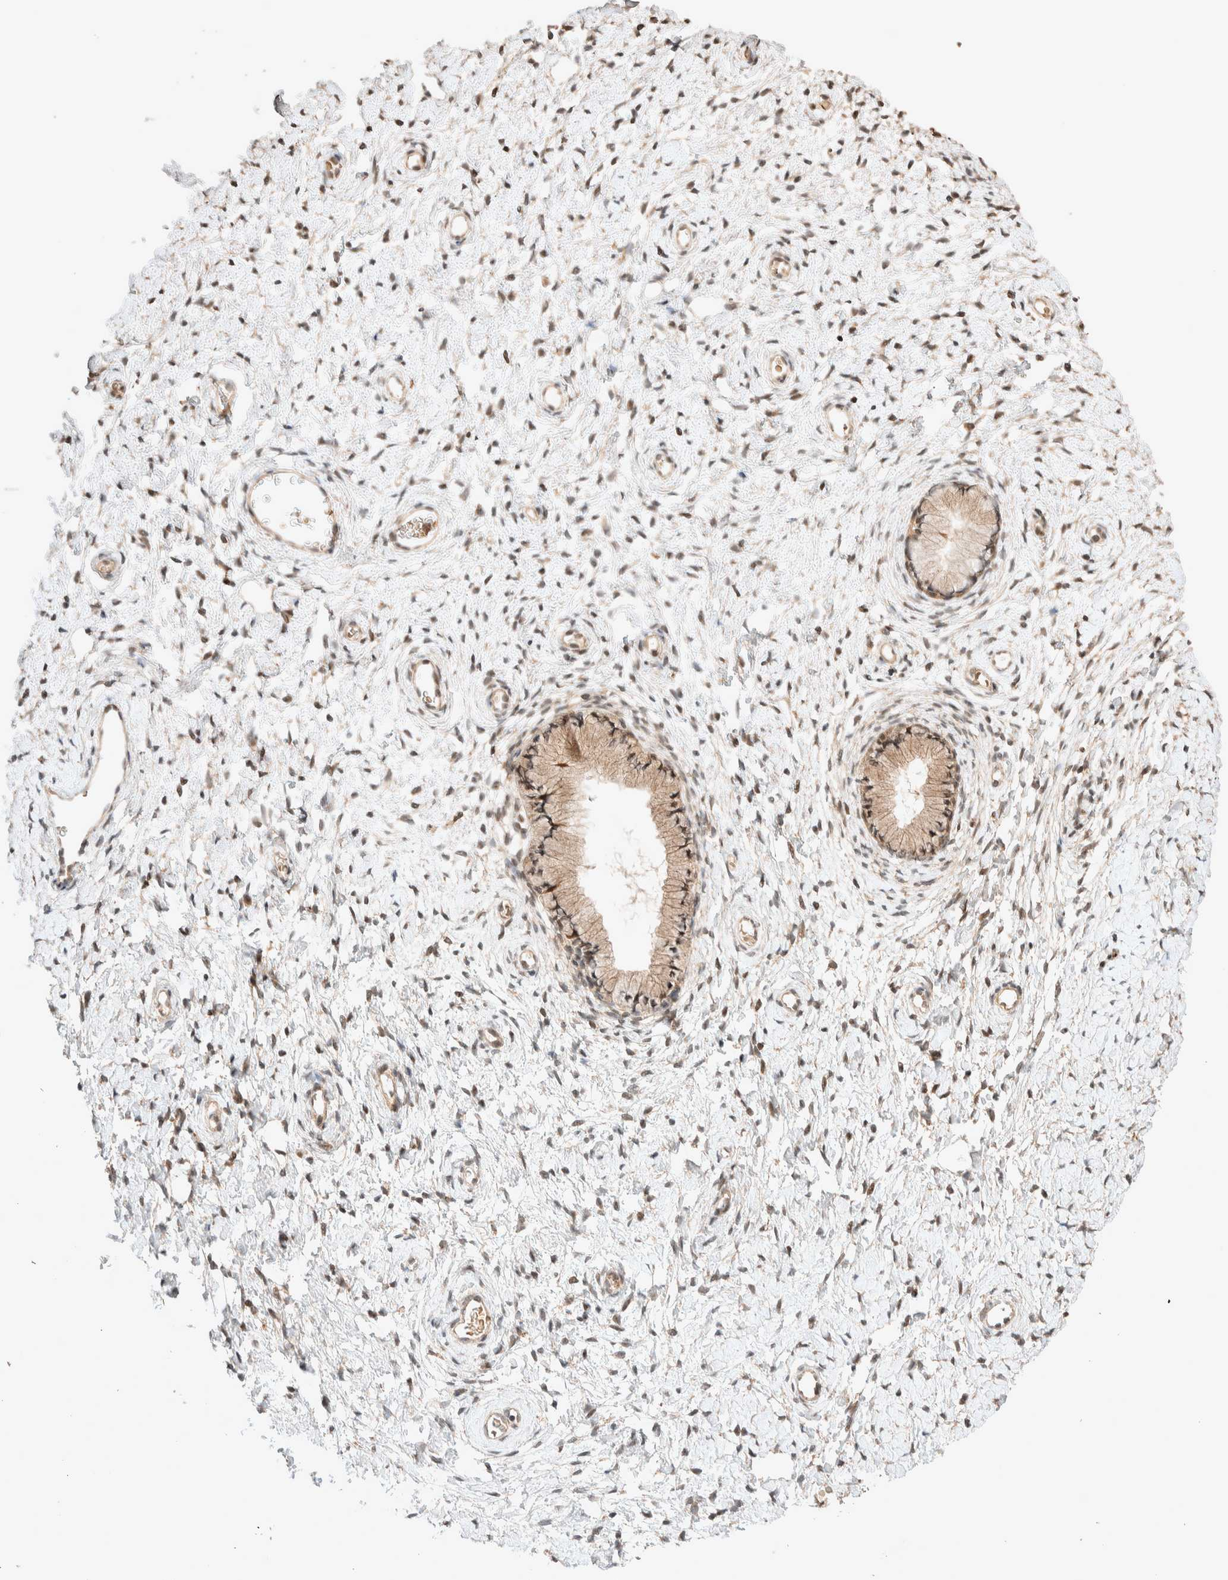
{"staining": {"intensity": "weak", "quantity": ">75%", "location": "cytoplasmic/membranous,nuclear"}, "tissue": "cervix", "cell_type": "Glandular cells", "image_type": "normal", "snomed": [{"axis": "morphology", "description": "Normal tissue, NOS"}, {"axis": "topography", "description": "Cervix"}], "caption": "Protein staining of normal cervix exhibits weak cytoplasmic/membranous,nuclear positivity in approximately >75% of glandular cells.", "gene": "THRA", "patient": {"sex": "female", "age": 72}}